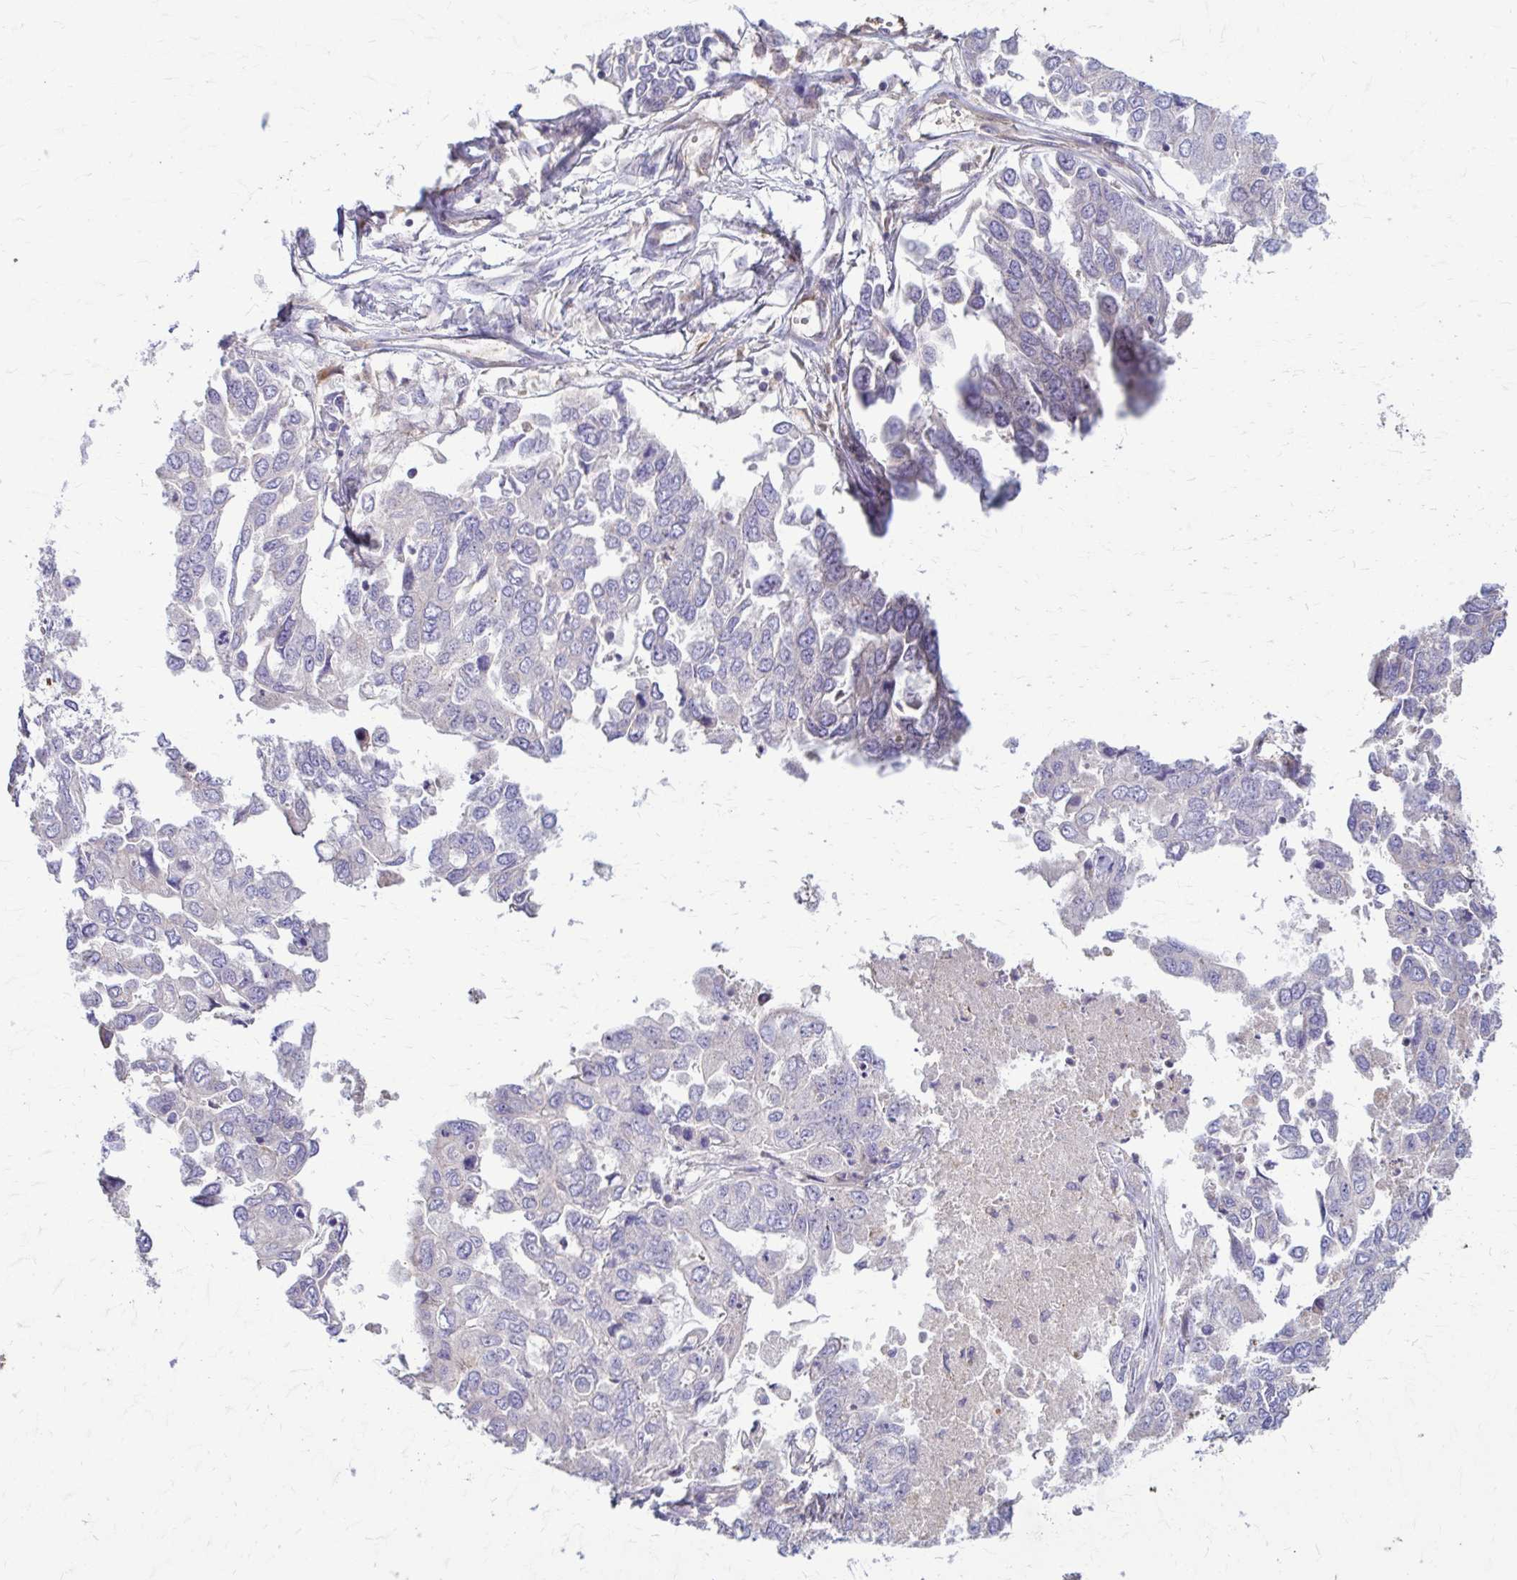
{"staining": {"intensity": "negative", "quantity": "none", "location": "none"}, "tissue": "ovarian cancer", "cell_type": "Tumor cells", "image_type": "cancer", "snomed": [{"axis": "morphology", "description": "Cystadenocarcinoma, serous, NOS"}, {"axis": "topography", "description": "Ovary"}], "caption": "High magnification brightfield microscopy of ovarian cancer (serous cystadenocarcinoma) stained with DAB (brown) and counterstained with hematoxylin (blue): tumor cells show no significant expression.", "gene": "DSP", "patient": {"sex": "female", "age": 53}}